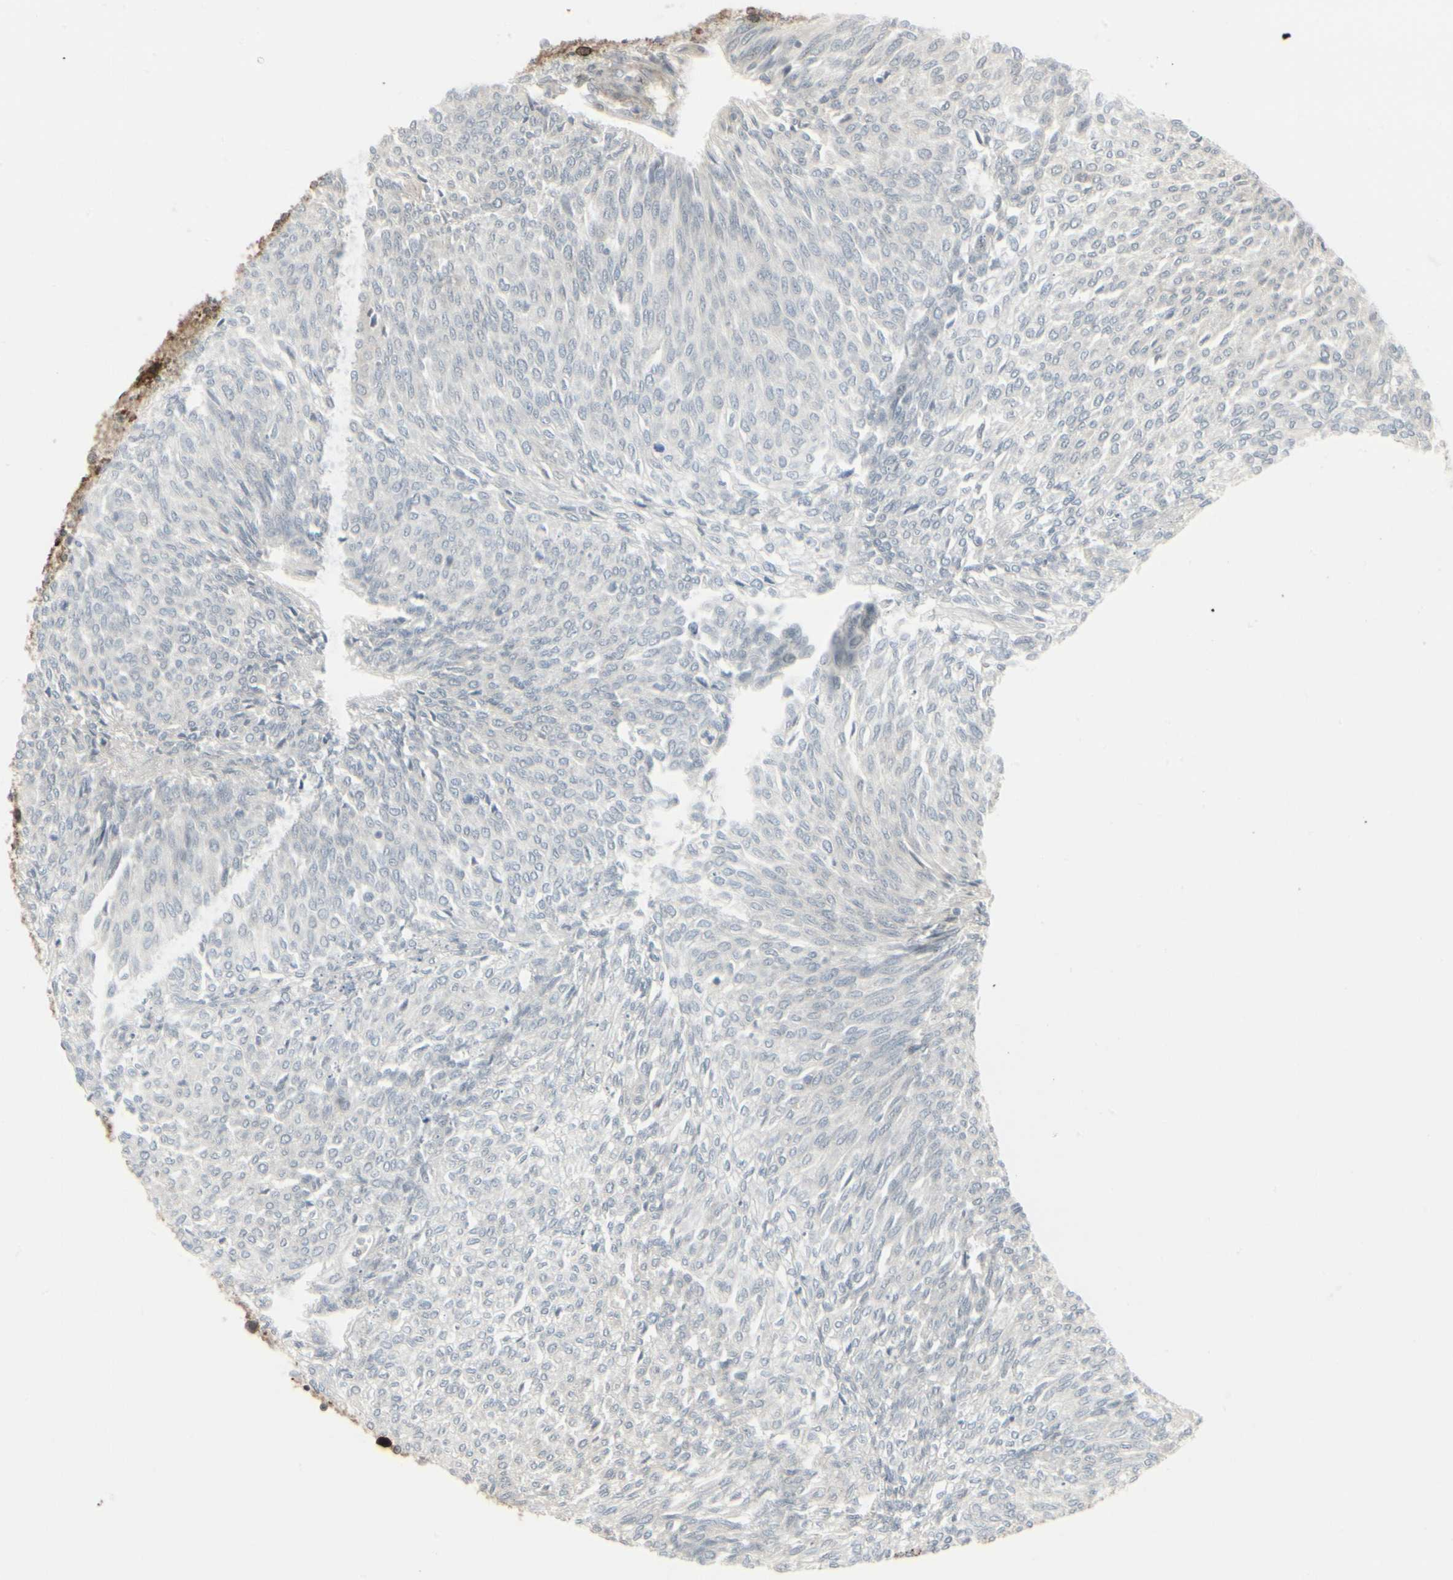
{"staining": {"intensity": "negative", "quantity": "none", "location": "none"}, "tissue": "urothelial cancer", "cell_type": "Tumor cells", "image_type": "cancer", "snomed": [{"axis": "morphology", "description": "Urothelial carcinoma, Low grade"}, {"axis": "topography", "description": "Urinary bladder"}], "caption": "Immunohistochemistry of urothelial cancer displays no positivity in tumor cells. Nuclei are stained in blue.", "gene": "IGFBP6", "patient": {"sex": "female", "age": 79}}